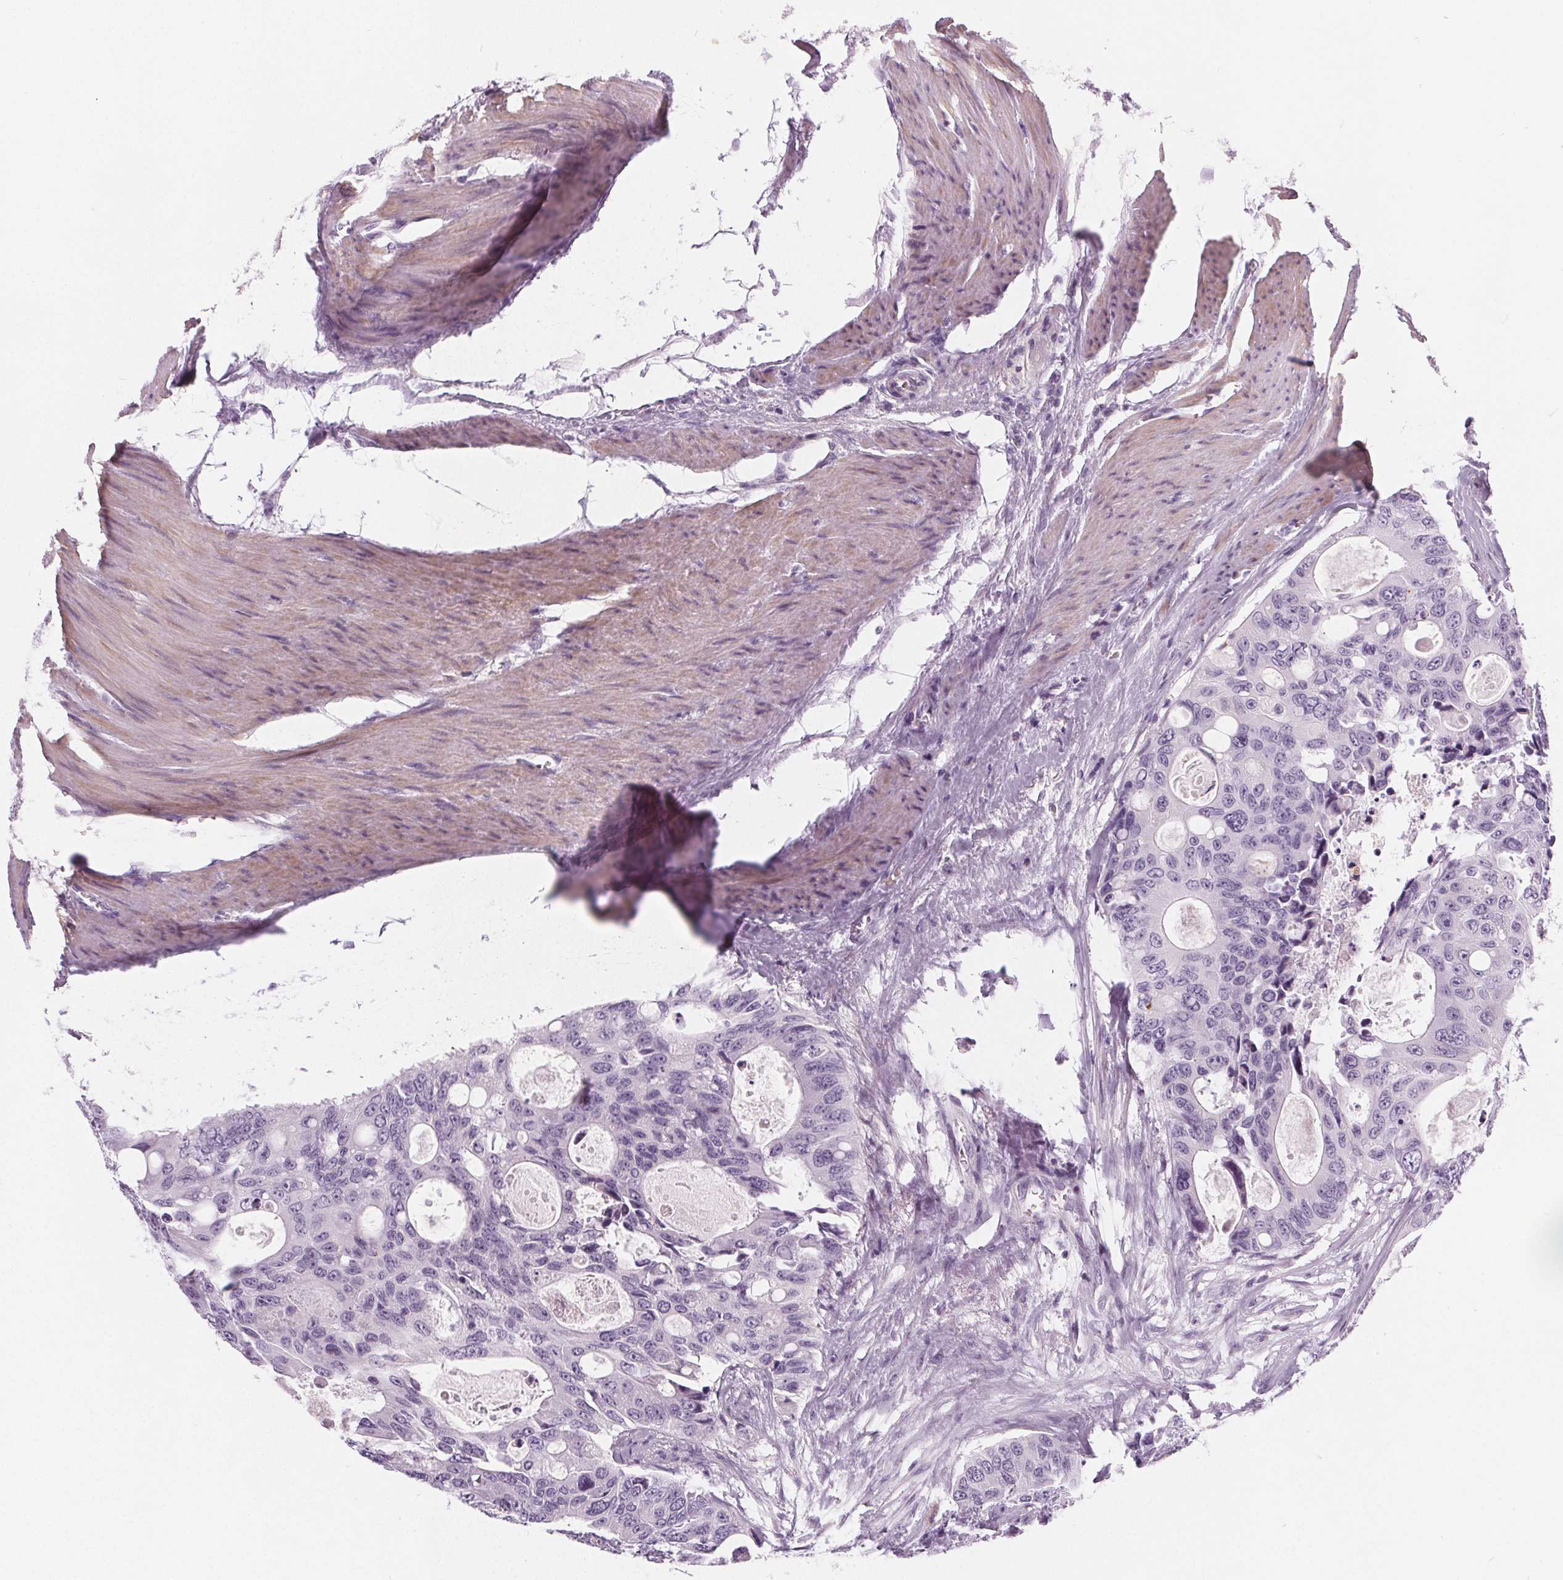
{"staining": {"intensity": "negative", "quantity": "none", "location": "none"}, "tissue": "colorectal cancer", "cell_type": "Tumor cells", "image_type": "cancer", "snomed": [{"axis": "morphology", "description": "Adenocarcinoma, NOS"}, {"axis": "topography", "description": "Rectum"}], "caption": "Histopathology image shows no significant protein expression in tumor cells of colorectal adenocarcinoma.", "gene": "SLC5A12", "patient": {"sex": "male", "age": 76}}